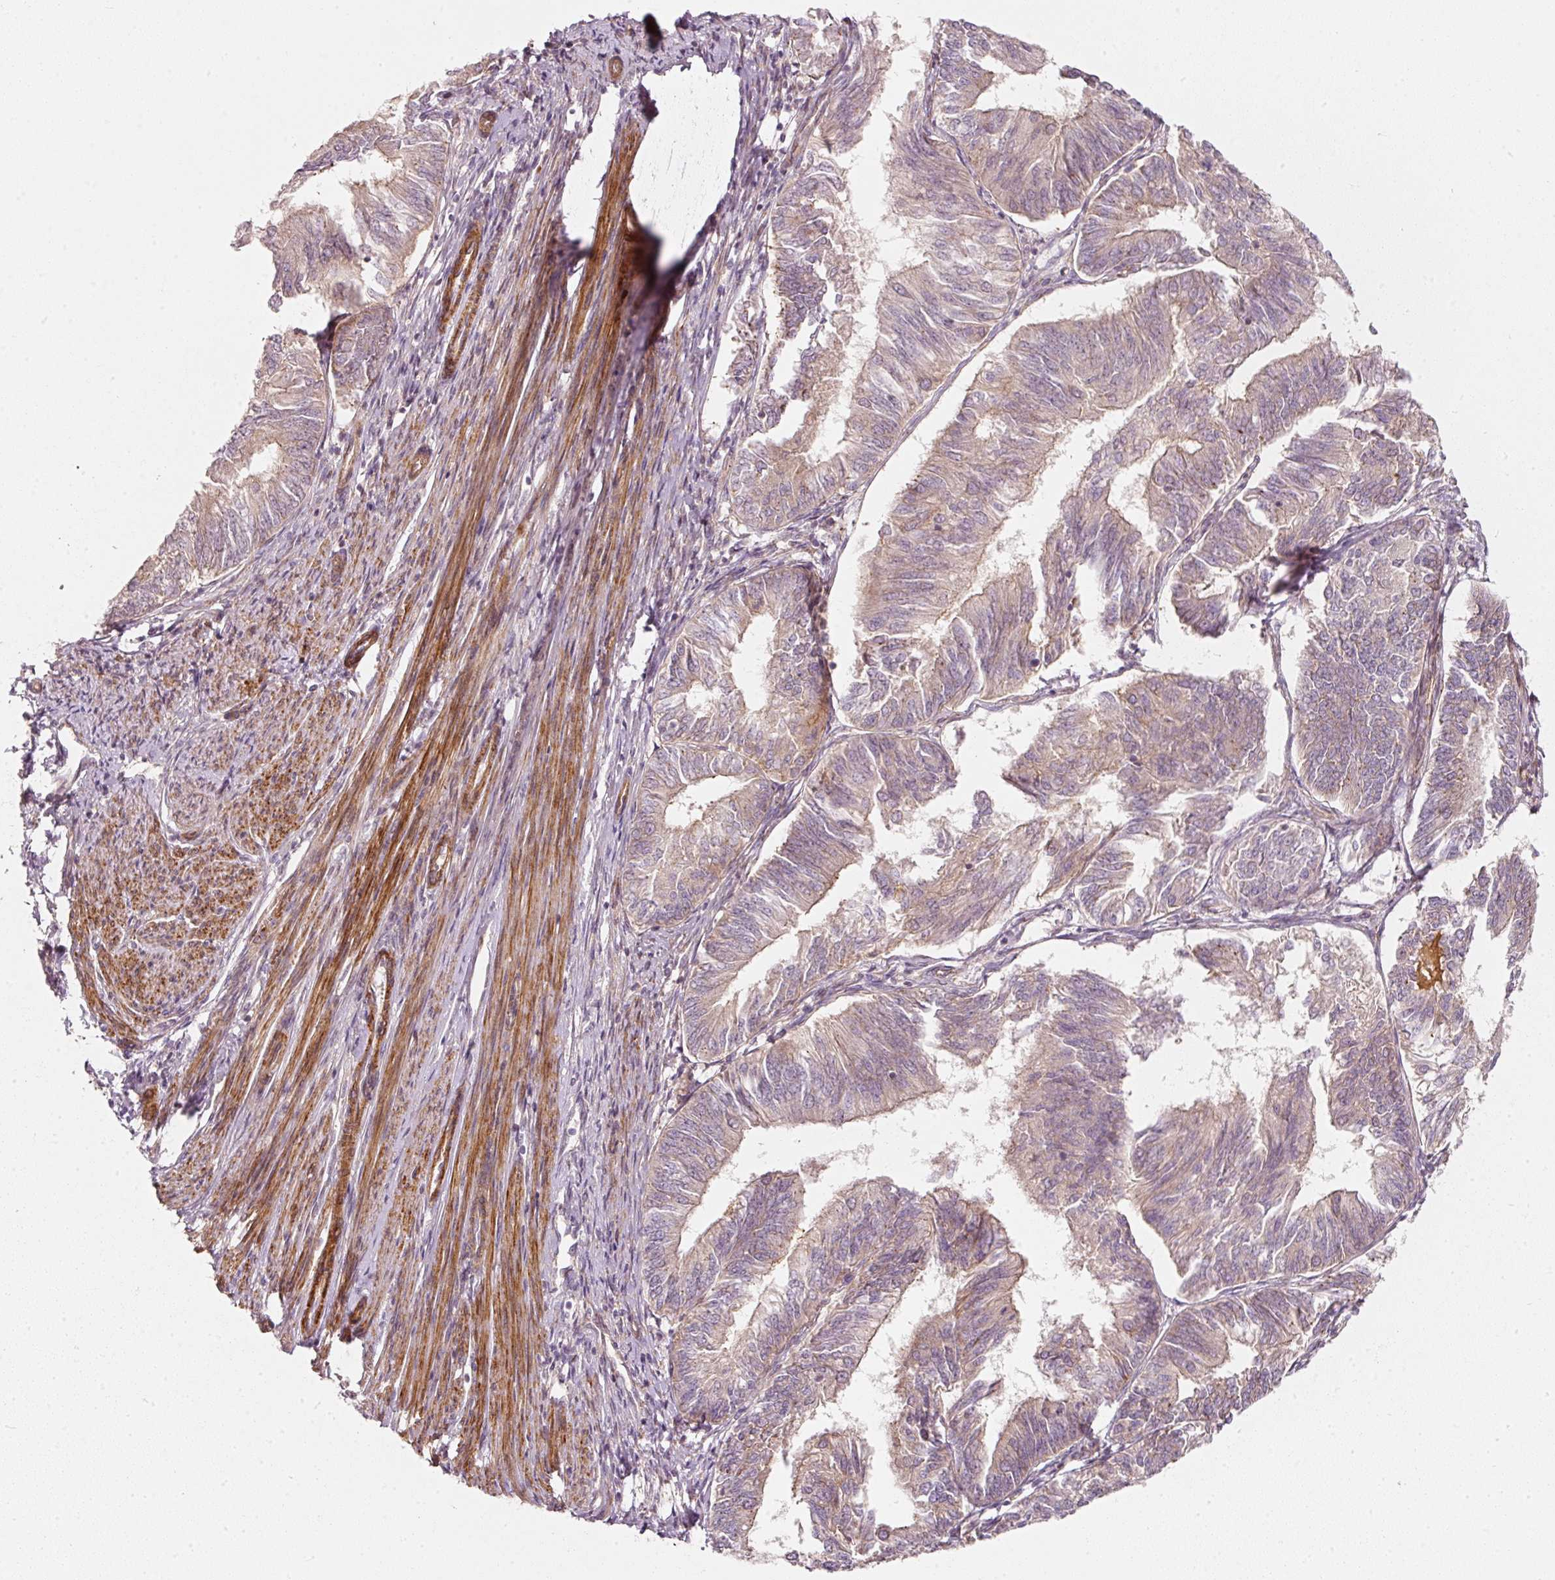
{"staining": {"intensity": "weak", "quantity": "<25%", "location": "cytoplasmic/membranous"}, "tissue": "endometrial cancer", "cell_type": "Tumor cells", "image_type": "cancer", "snomed": [{"axis": "morphology", "description": "Adenocarcinoma, NOS"}, {"axis": "topography", "description": "Endometrium"}], "caption": "Immunohistochemistry (IHC) of human adenocarcinoma (endometrial) shows no expression in tumor cells.", "gene": "KCNQ1", "patient": {"sex": "female", "age": 58}}